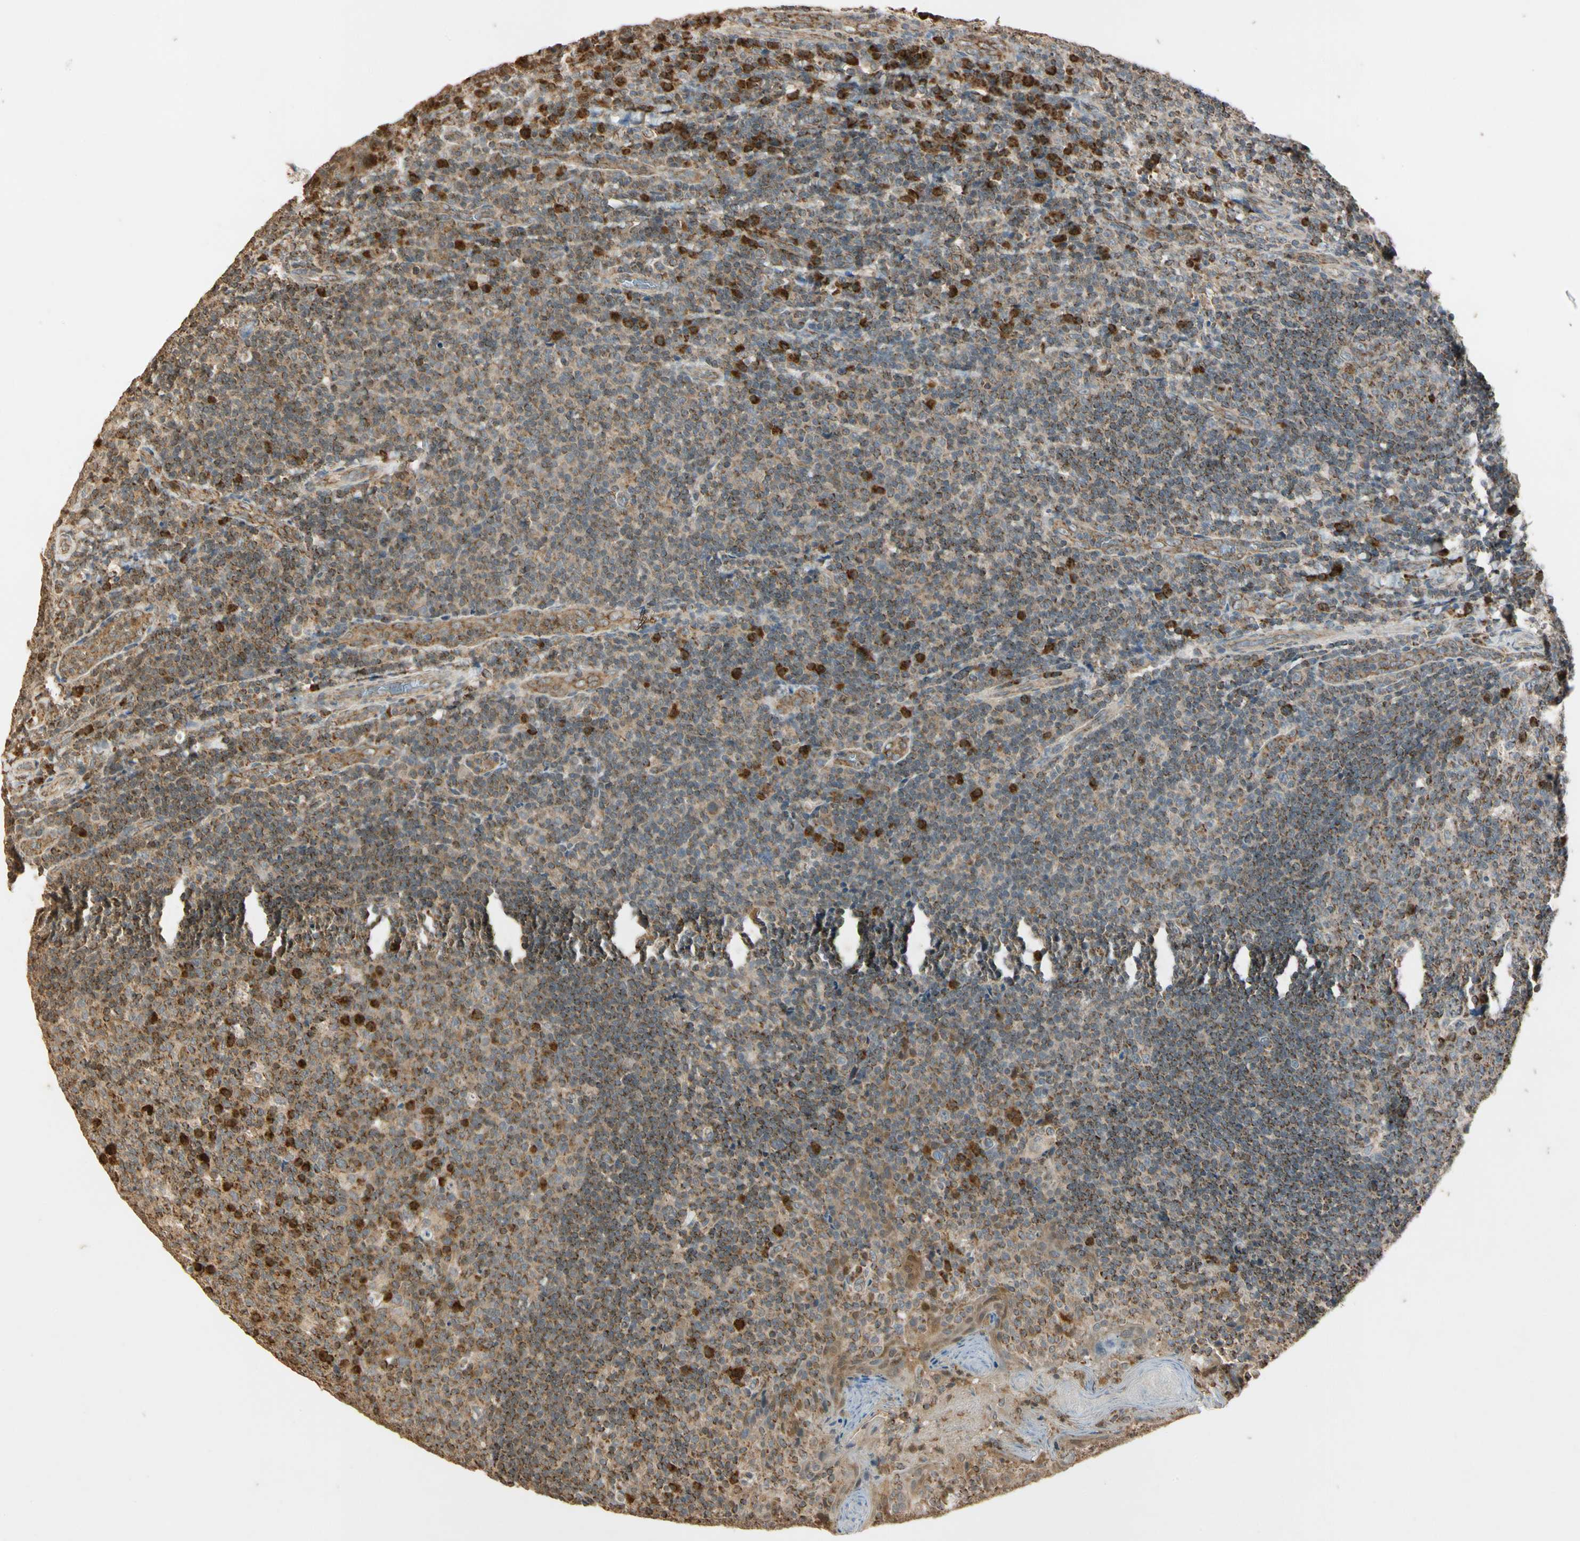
{"staining": {"intensity": "moderate", "quantity": "25%-75%", "location": "cytoplasmic/membranous"}, "tissue": "tonsil", "cell_type": "Germinal center cells", "image_type": "normal", "snomed": [{"axis": "morphology", "description": "Normal tissue, NOS"}, {"axis": "topography", "description": "Tonsil"}], "caption": "Immunohistochemistry (DAB) staining of normal tonsil exhibits moderate cytoplasmic/membranous protein expression in about 25%-75% of germinal center cells.", "gene": "PRDX5", "patient": {"sex": "male", "age": 17}}